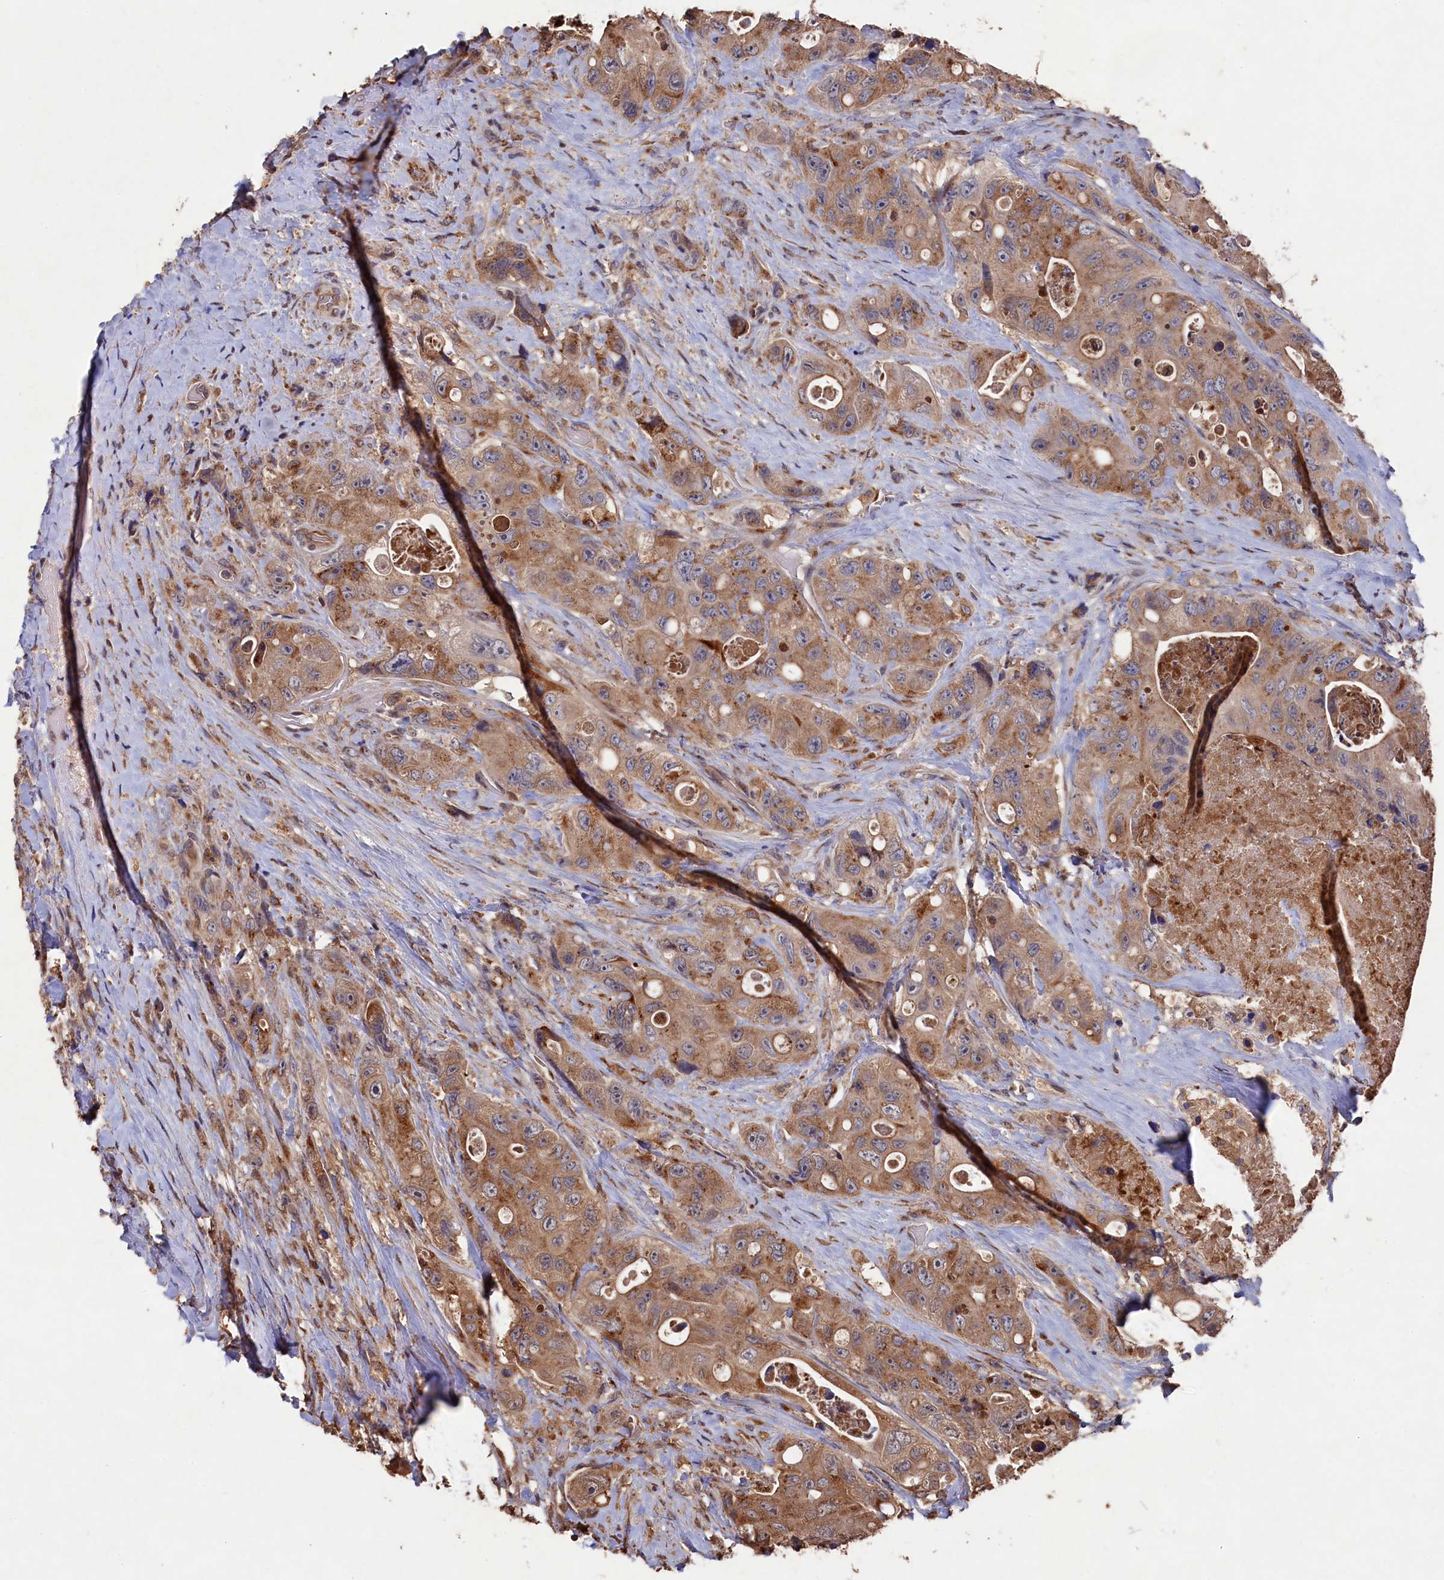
{"staining": {"intensity": "moderate", "quantity": ">75%", "location": "cytoplasmic/membranous"}, "tissue": "colorectal cancer", "cell_type": "Tumor cells", "image_type": "cancer", "snomed": [{"axis": "morphology", "description": "Adenocarcinoma, NOS"}, {"axis": "topography", "description": "Colon"}], "caption": "Colorectal adenocarcinoma tissue exhibits moderate cytoplasmic/membranous expression in about >75% of tumor cells The staining is performed using DAB (3,3'-diaminobenzidine) brown chromogen to label protein expression. The nuclei are counter-stained blue using hematoxylin.", "gene": "NAA60", "patient": {"sex": "female", "age": 46}}